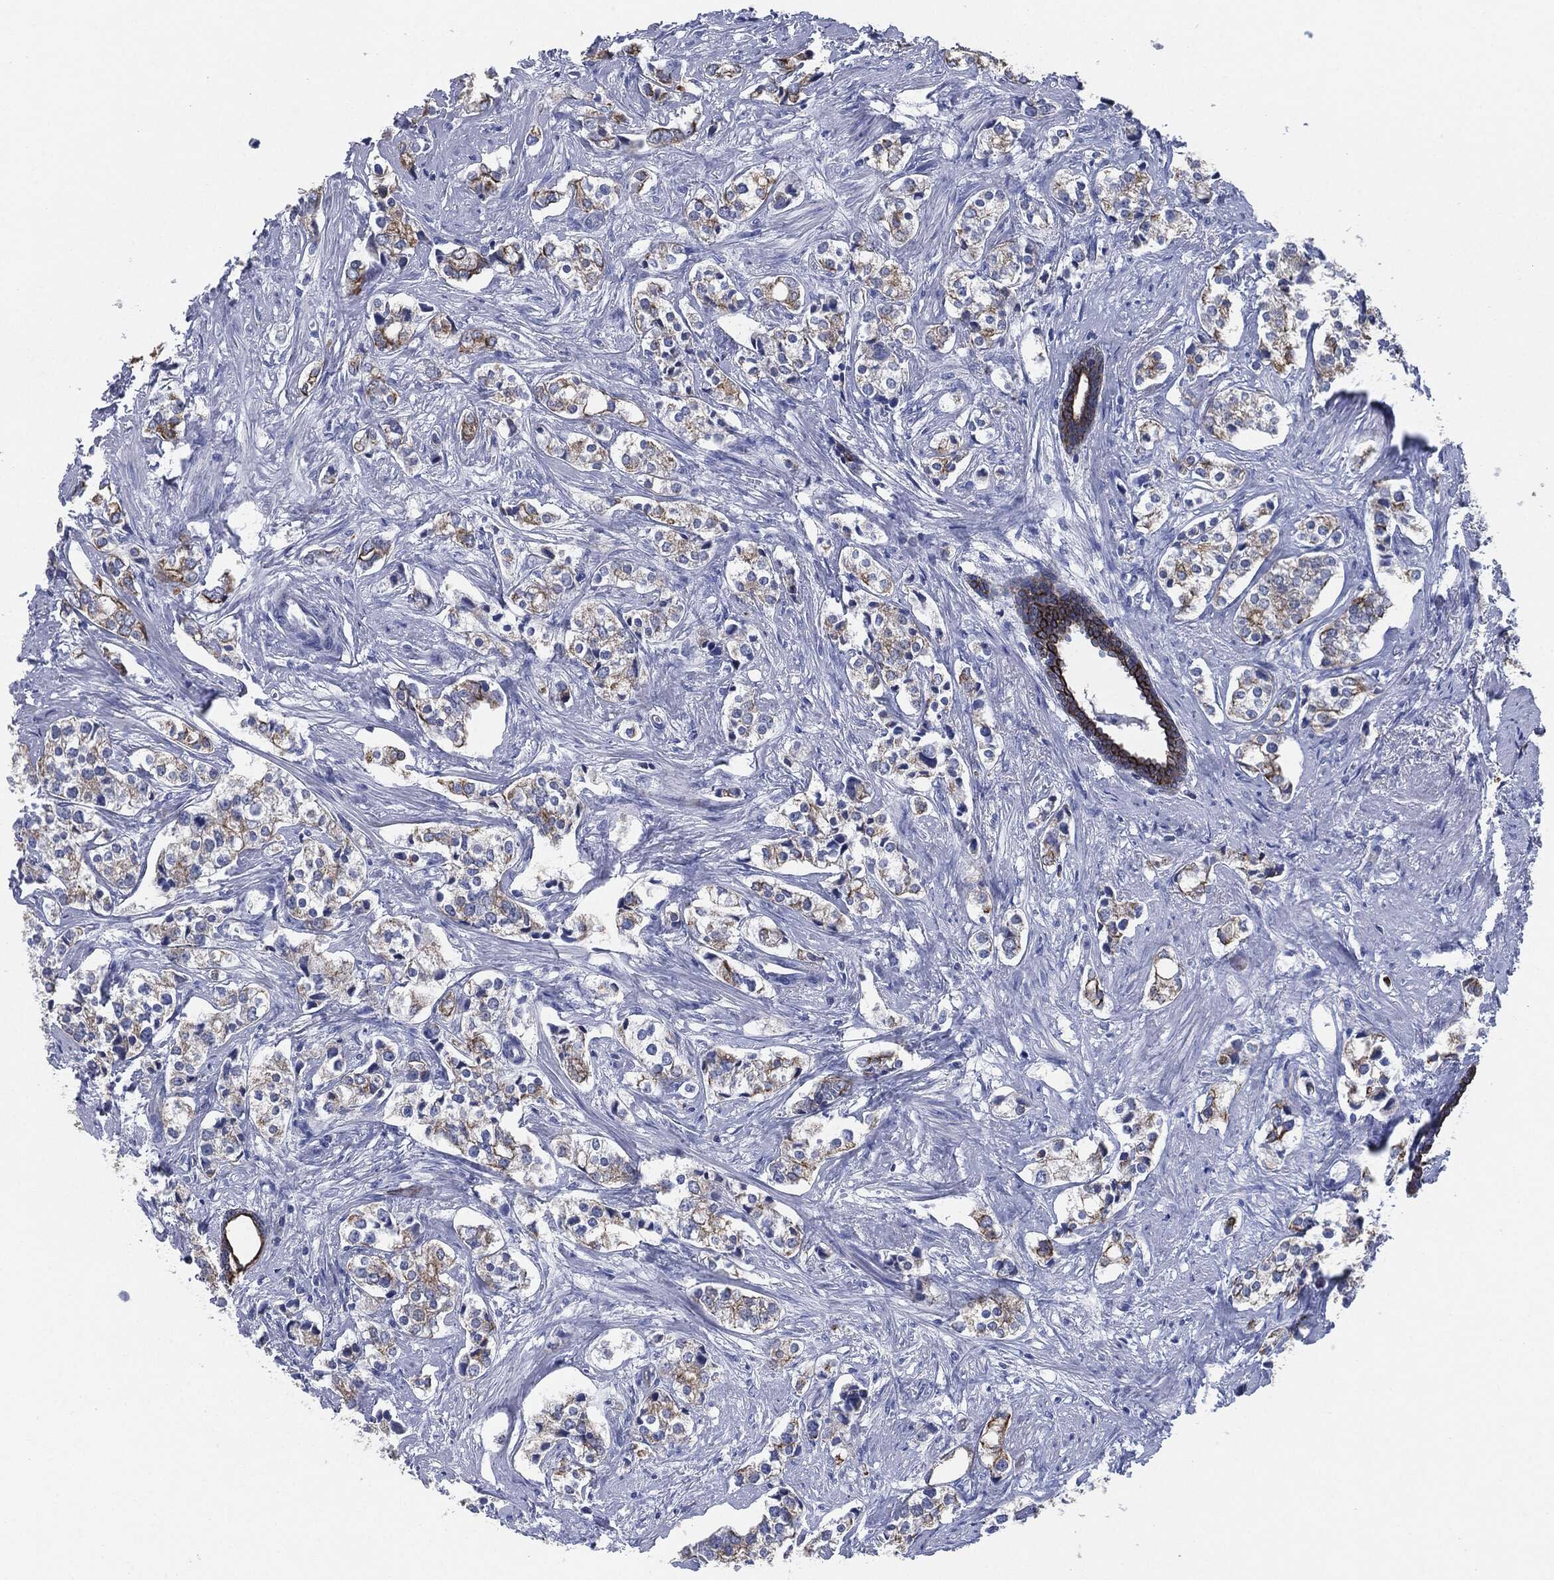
{"staining": {"intensity": "weak", "quantity": "<25%", "location": "cytoplasmic/membranous"}, "tissue": "prostate cancer", "cell_type": "Tumor cells", "image_type": "cancer", "snomed": [{"axis": "morphology", "description": "Adenocarcinoma, NOS"}, {"axis": "topography", "description": "Prostate and seminal vesicle, NOS"}], "caption": "High power microscopy micrograph of an IHC photomicrograph of prostate cancer (adenocarcinoma), revealing no significant staining in tumor cells.", "gene": "SHROOM2", "patient": {"sex": "male", "age": 63}}